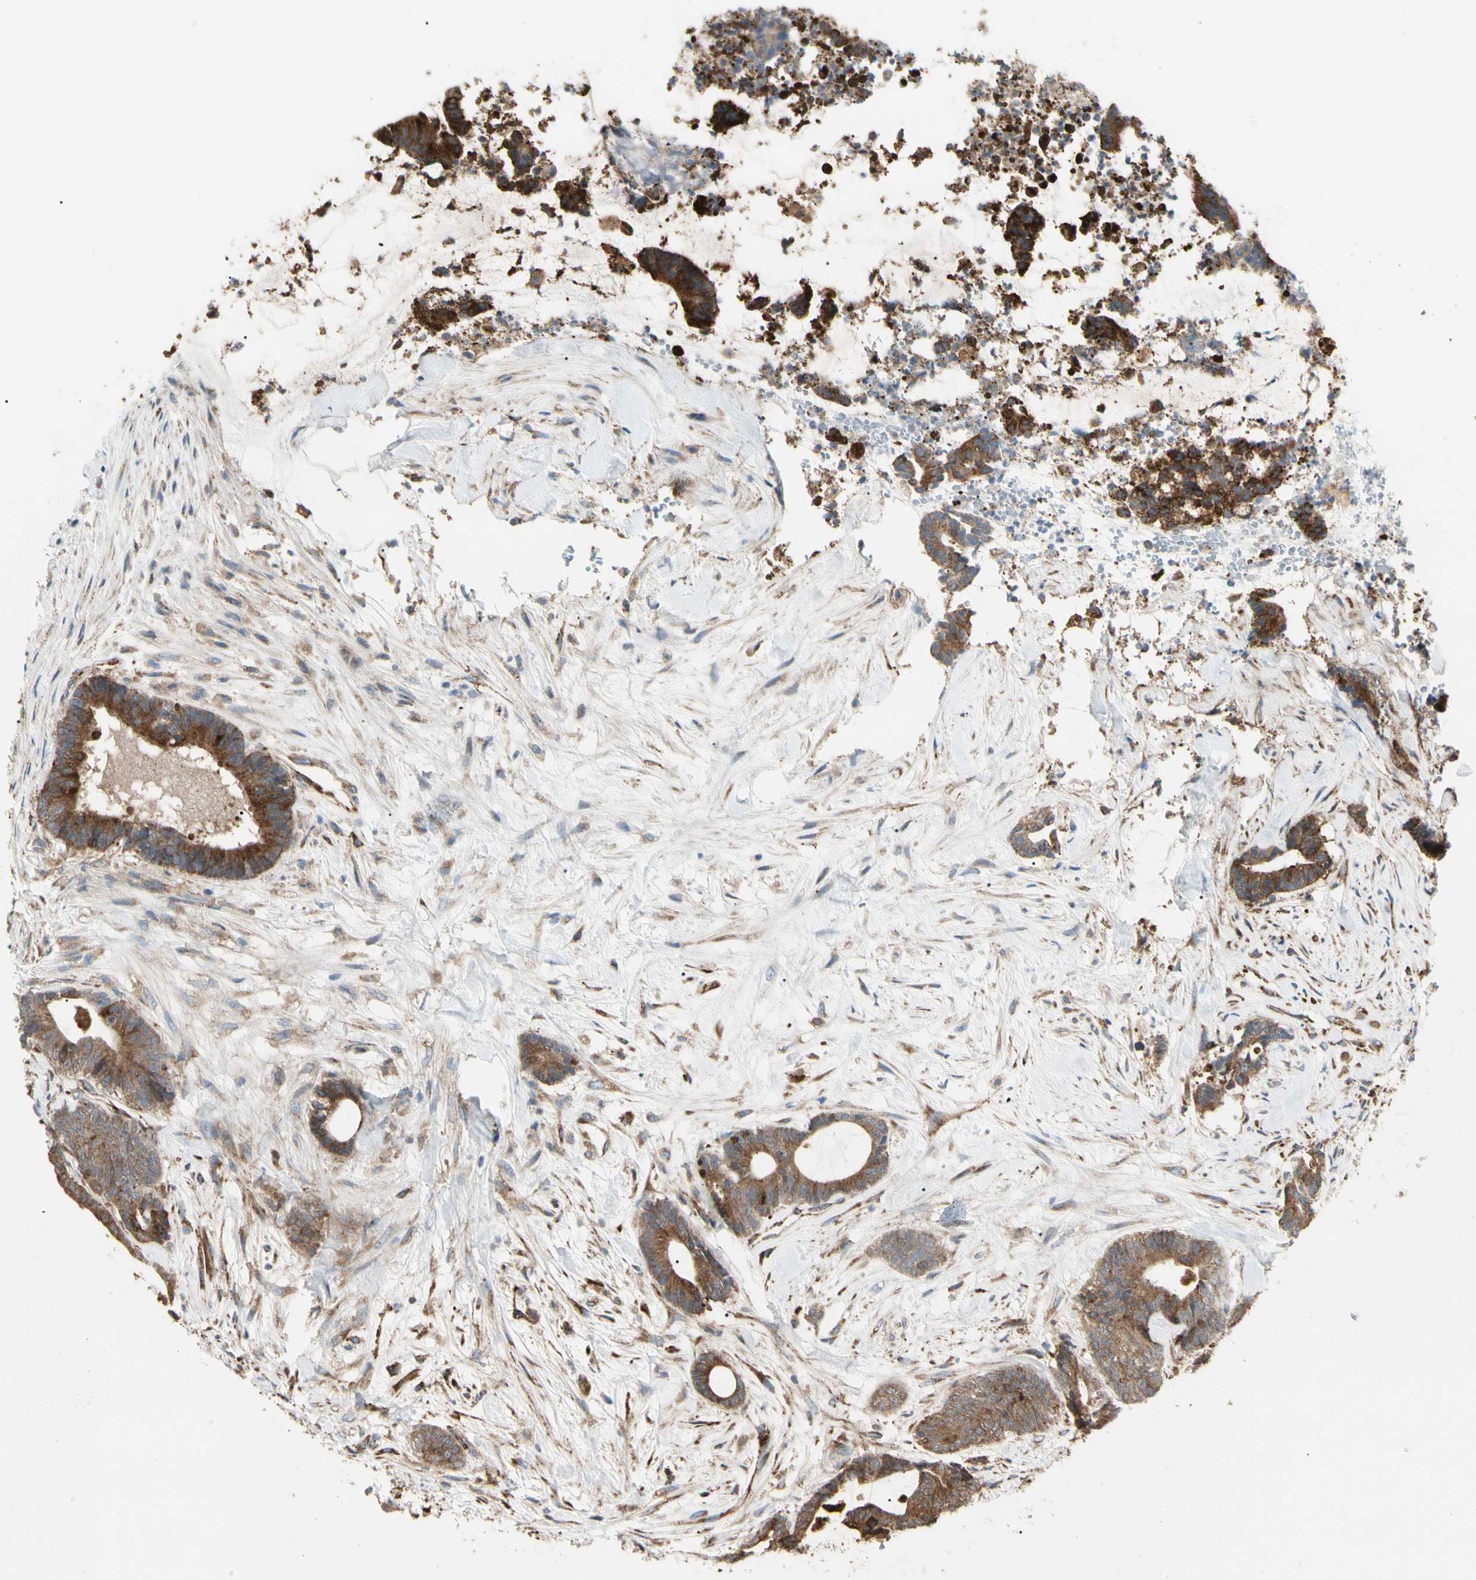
{"staining": {"intensity": "strong", "quantity": ">75%", "location": "cytoplasmic/membranous"}, "tissue": "colorectal cancer", "cell_type": "Tumor cells", "image_type": "cancer", "snomed": [{"axis": "morphology", "description": "Adenocarcinoma, NOS"}, {"axis": "topography", "description": "Colon"}], "caption": "Colorectal cancer was stained to show a protein in brown. There is high levels of strong cytoplasmic/membranous expression in about >75% of tumor cells.", "gene": "HSP90B1", "patient": {"sex": "female", "age": 84}}